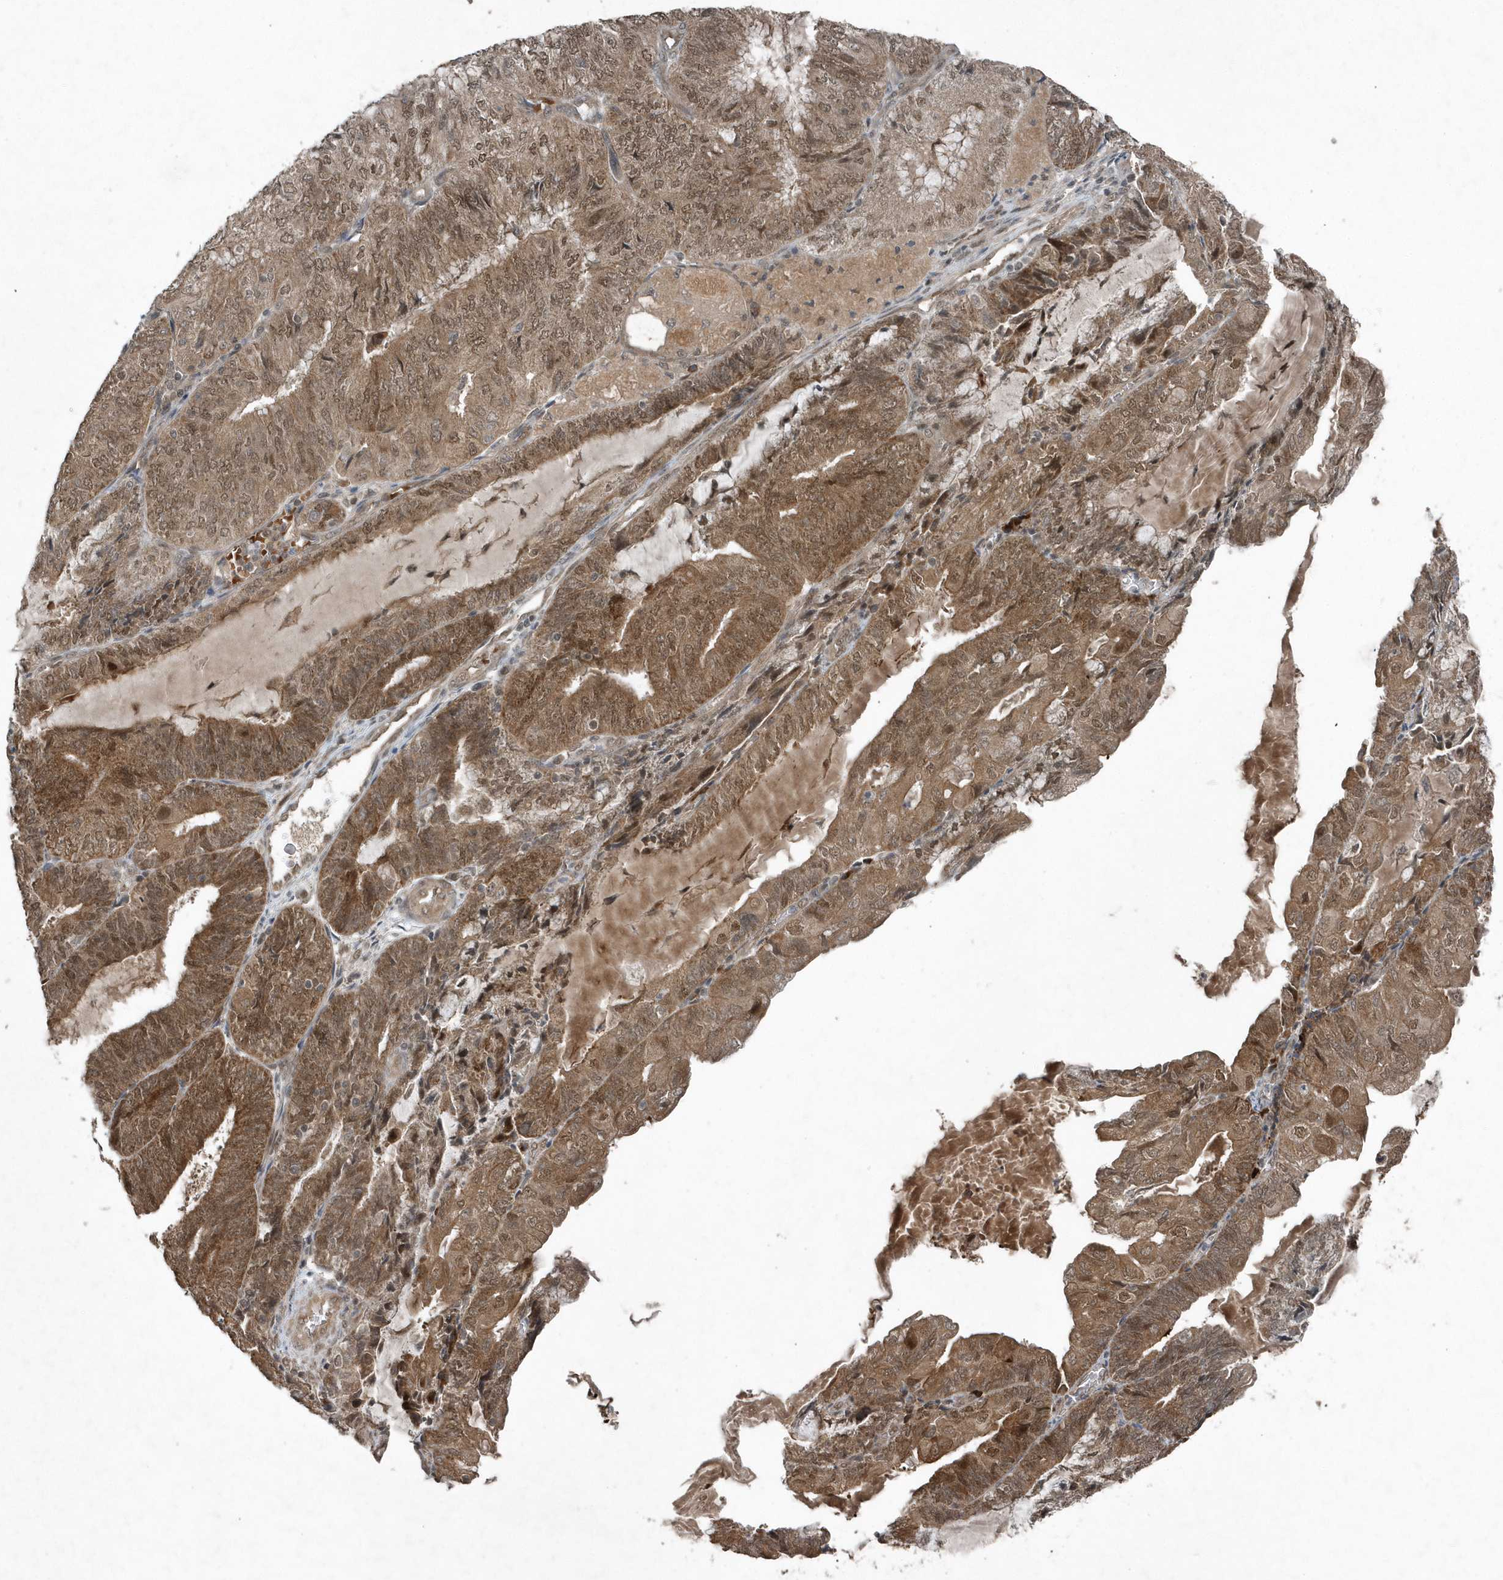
{"staining": {"intensity": "moderate", "quantity": ">75%", "location": "cytoplasmic/membranous,nuclear"}, "tissue": "endometrial cancer", "cell_type": "Tumor cells", "image_type": "cancer", "snomed": [{"axis": "morphology", "description": "Adenocarcinoma, NOS"}, {"axis": "topography", "description": "Endometrium"}], "caption": "Adenocarcinoma (endometrial) tissue exhibits moderate cytoplasmic/membranous and nuclear expression in approximately >75% of tumor cells, visualized by immunohistochemistry.", "gene": "QTRT2", "patient": {"sex": "female", "age": 81}}